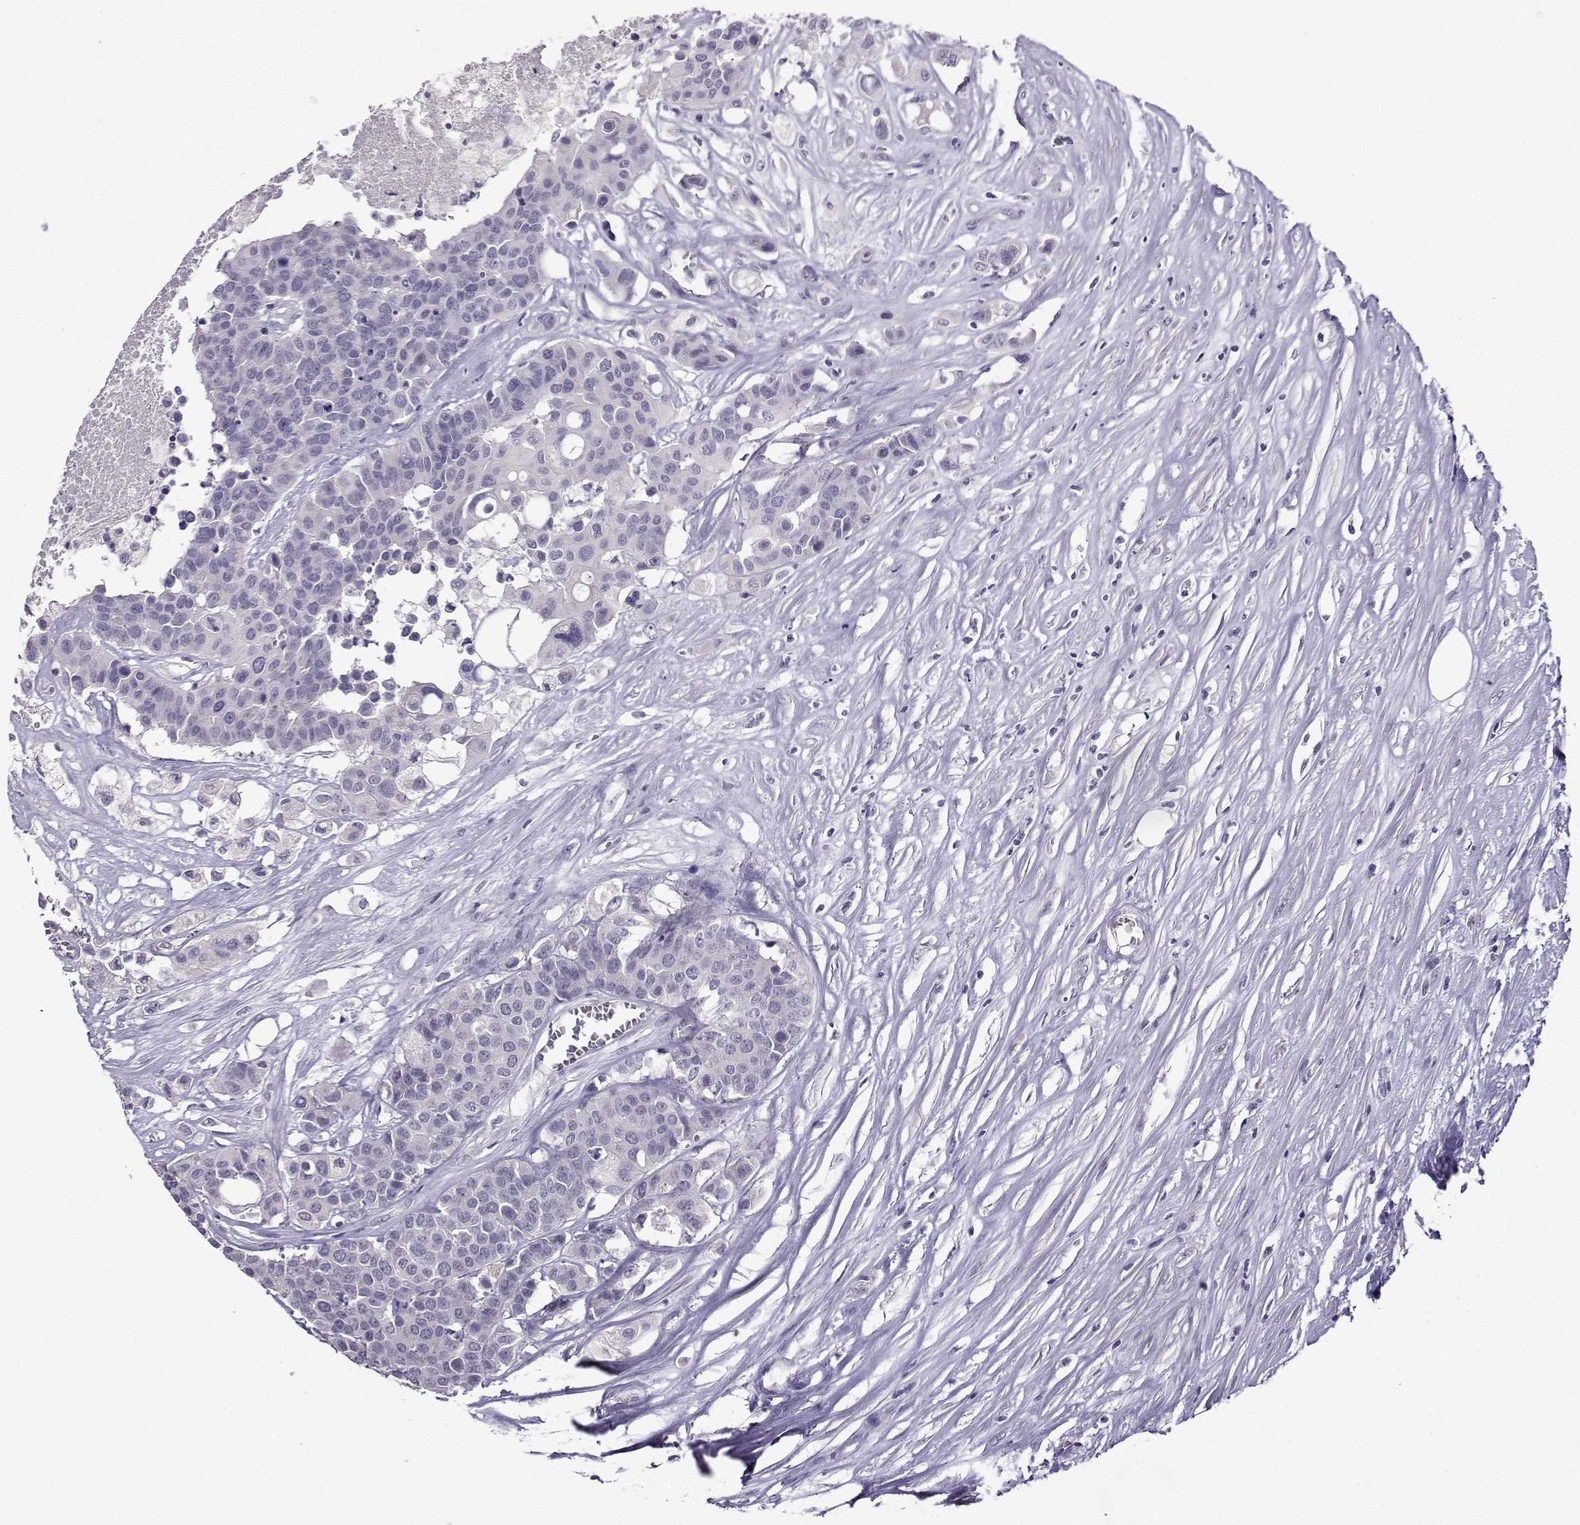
{"staining": {"intensity": "negative", "quantity": "none", "location": "none"}, "tissue": "carcinoid", "cell_type": "Tumor cells", "image_type": "cancer", "snomed": [{"axis": "morphology", "description": "Carcinoid, malignant, NOS"}, {"axis": "topography", "description": "Colon"}], "caption": "IHC of malignant carcinoid exhibits no staining in tumor cells.", "gene": "CRYBB1", "patient": {"sex": "male", "age": 81}}